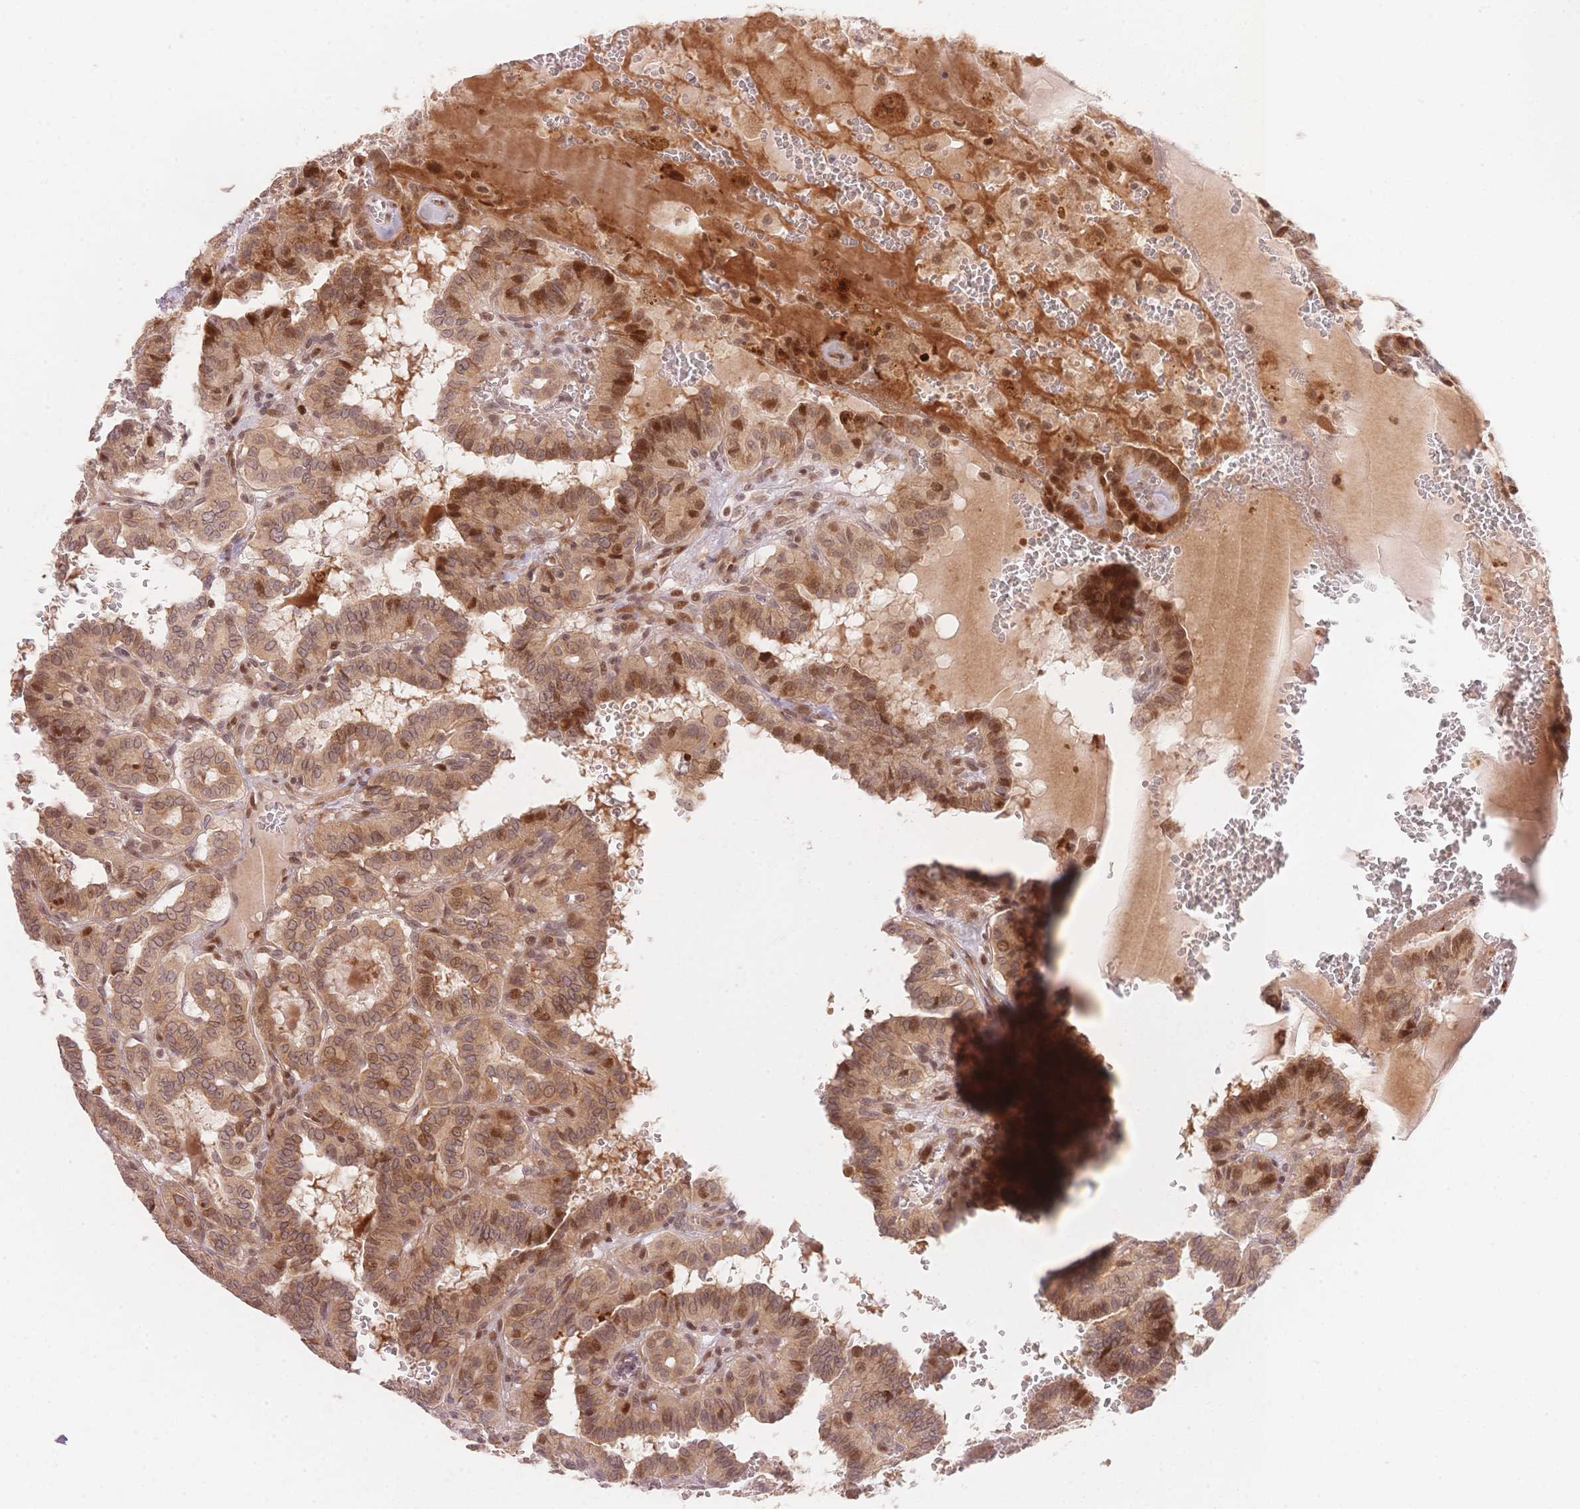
{"staining": {"intensity": "moderate", "quantity": ">75%", "location": "cytoplasmic/membranous,nuclear"}, "tissue": "thyroid cancer", "cell_type": "Tumor cells", "image_type": "cancer", "snomed": [{"axis": "morphology", "description": "Papillary adenocarcinoma, NOS"}, {"axis": "topography", "description": "Thyroid gland"}], "caption": "A histopathology image of human thyroid papillary adenocarcinoma stained for a protein demonstrates moderate cytoplasmic/membranous and nuclear brown staining in tumor cells.", "gene": "STK39", "patient": {"sex": "female", "age": 21}}